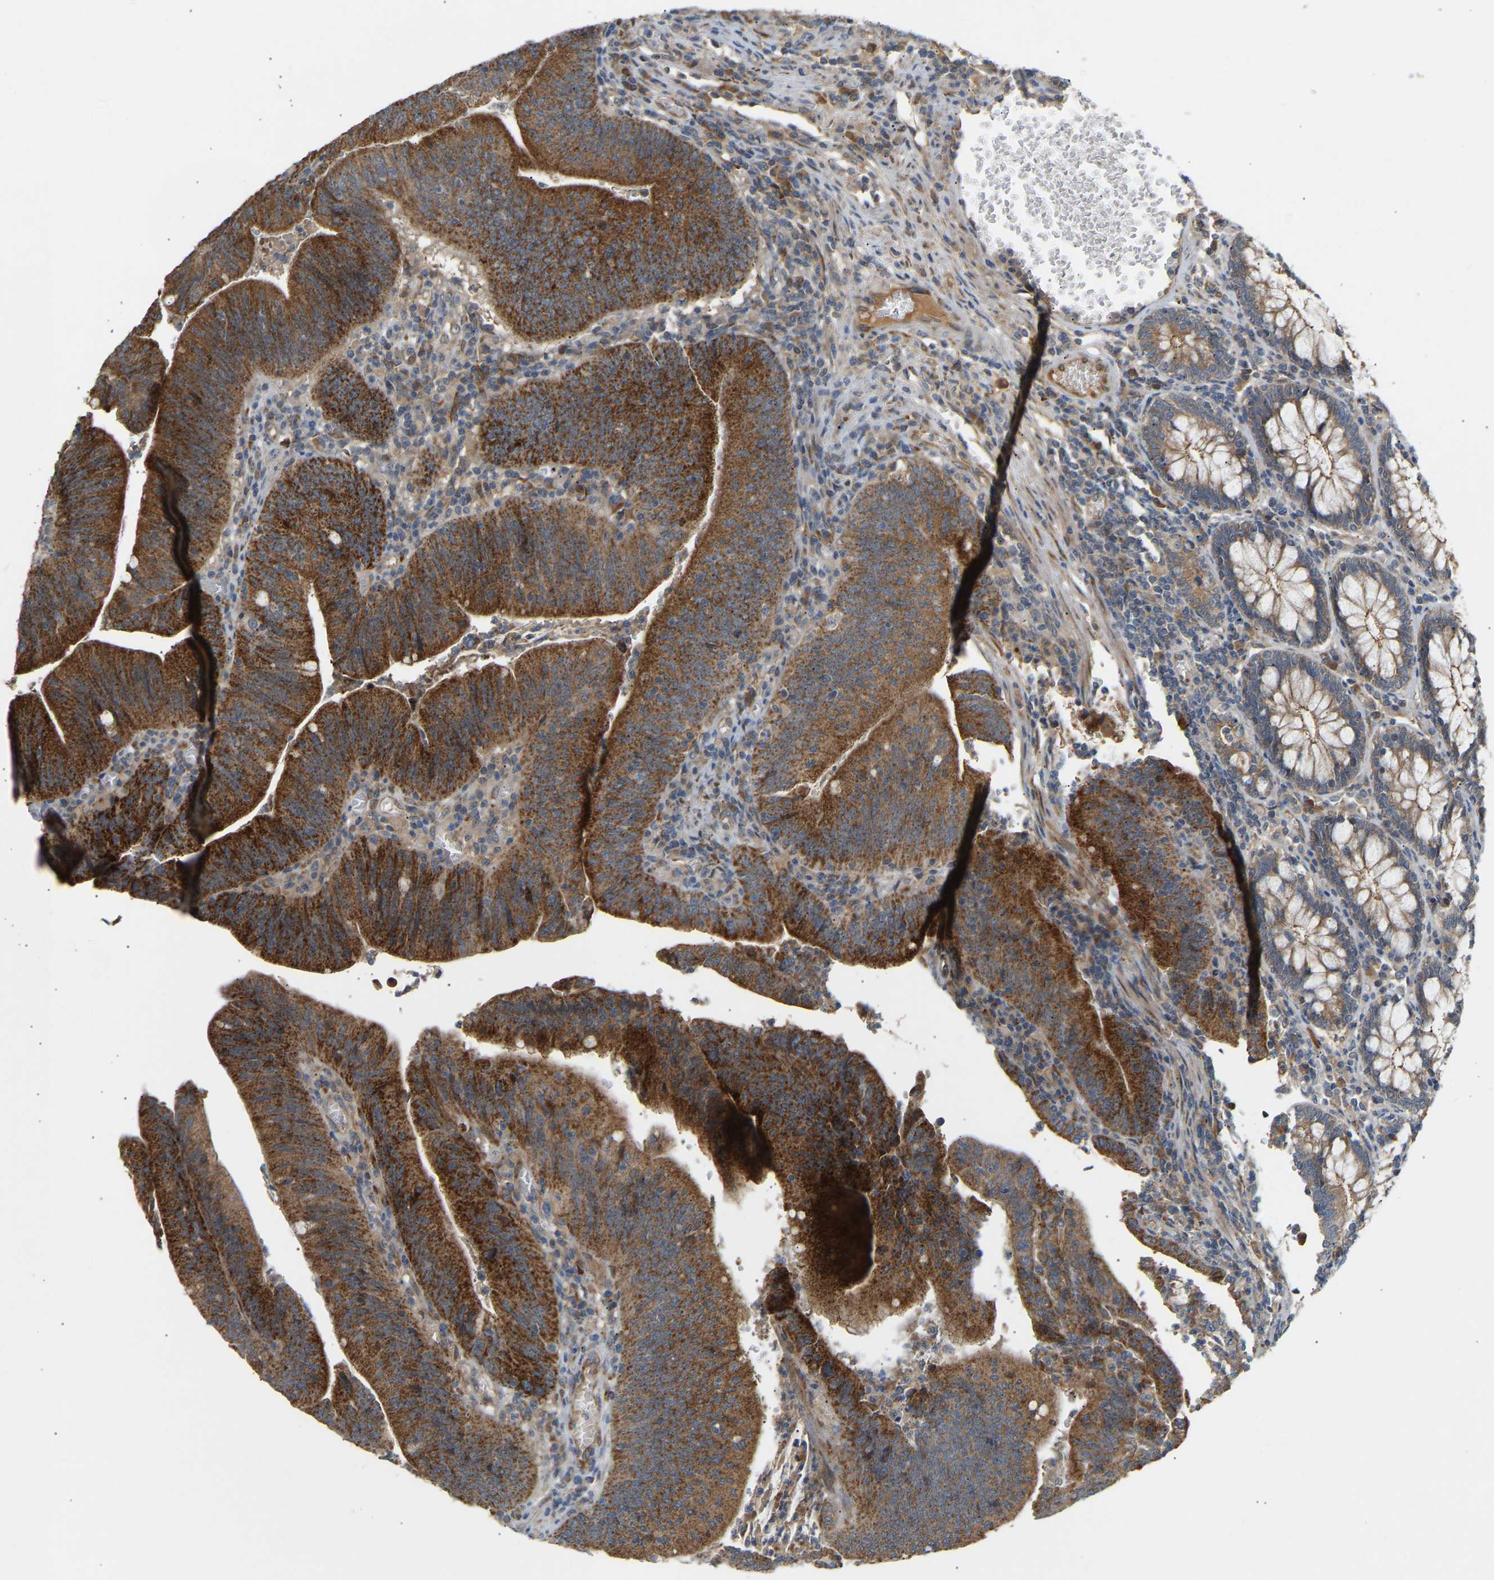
{"staining": {"intensity": "strong", "quantity": "25%-75%", "location": "cytoplasmic/membranous"}, "tissue": "colorectal cancer", "cell_type": "Tumor cells", "image_type": "cancer", "snomed": [{"axis": "morphology", "description": "Normal tissue, NOS"}, {"axis": "morphology", "description": "Adenocarcinoma, NOS"}, {"axis": "topography", "description": "Rectum"}], "caption": "Immunohistochemical staining of colorectal adenocarcinoma demonstrates high levels of strong cytoplasmic/membranous protein positivity in about 25%-75% of tumor cells.", "gene": "PTCD1", "patient": {"sex": "female", "age": 66}}